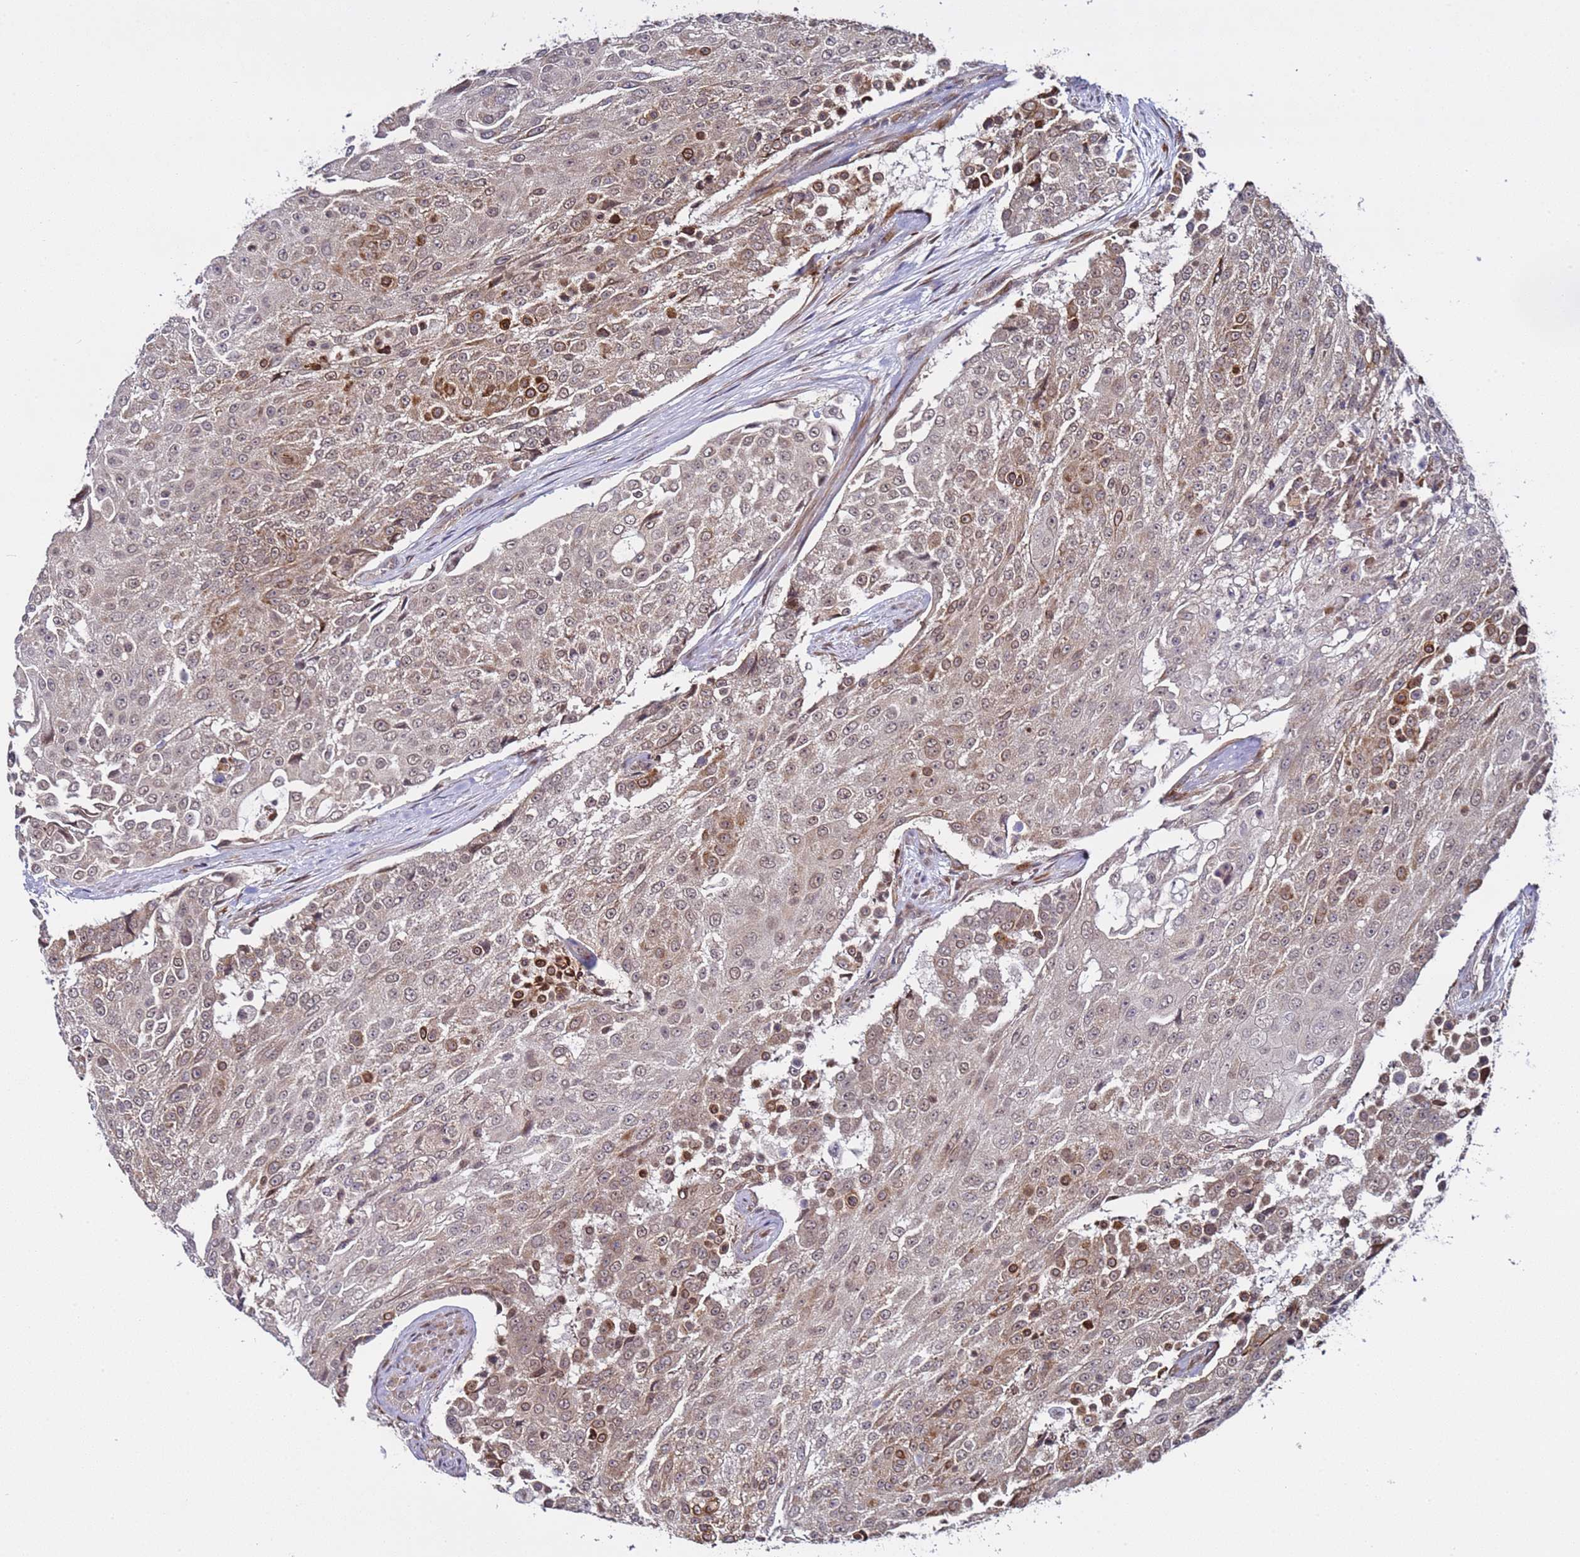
{"staining": {"intensity": "moderate", "quantity": ">75%", "location": "cytoplasmic/membranous,nuclear"}, "tissue": "urothelial cancer", "cell_type": "Tumor cells", "image_type": "cancer", "snomed": [{"axis": "morphology", "description": "Urothelial carcinoma, High grade"}, {"axis": "topography", "description": "Urinary bladder"}], "caption": "Brown immunohistochemical staining in human high-grade urothelial carcinoma demonstrates moderate cytoplasmic/membranous and nuclear staining in approximately >75% of tumor cells.", "gene": "POLR2D", "patient": {"sex": "female", "age": 63}}